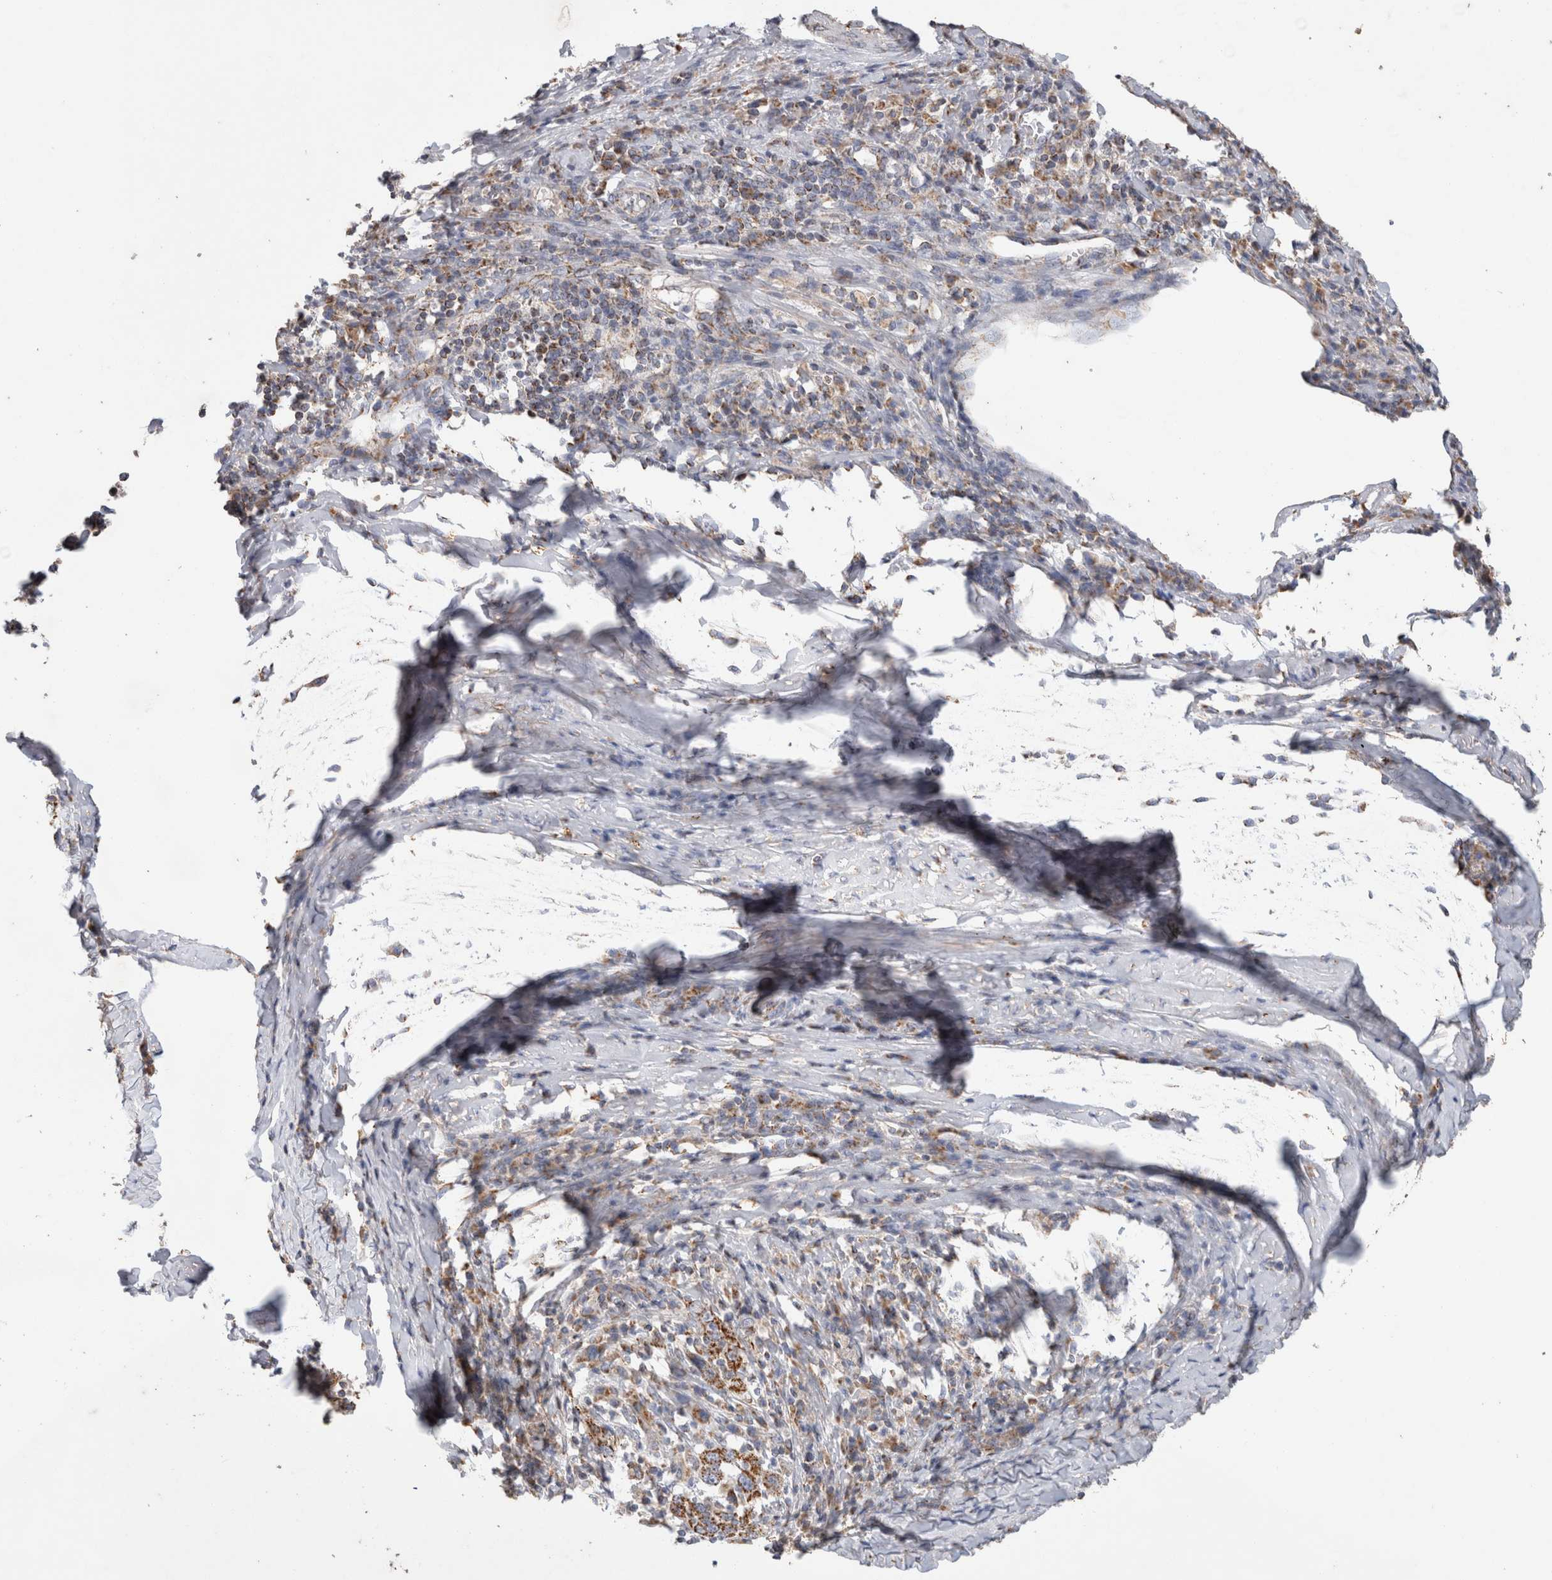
{"staining": {"intensity": "moderate", "quantity": ">75%", "location": "cytoplasmic/membranous"}, "tissue": "cervical cancer", "cell_type": "Tumor cells", "image_type": "cancer", "snomed": [{"axis": "morphology", "description": "Squamous cell carcinoma, NOS"}, {"axis": "topography", "description": "Cervix"}], "caption": "DAB (3,3'-diaminobenzidine) immunohistochemical staining of cervical cancer reveals moderate cytoplasmic/membranous protein expression in approximately >75% of tumor cells.", "gene": "IARS2", "patient": {"sex": "female", "age": 46}}